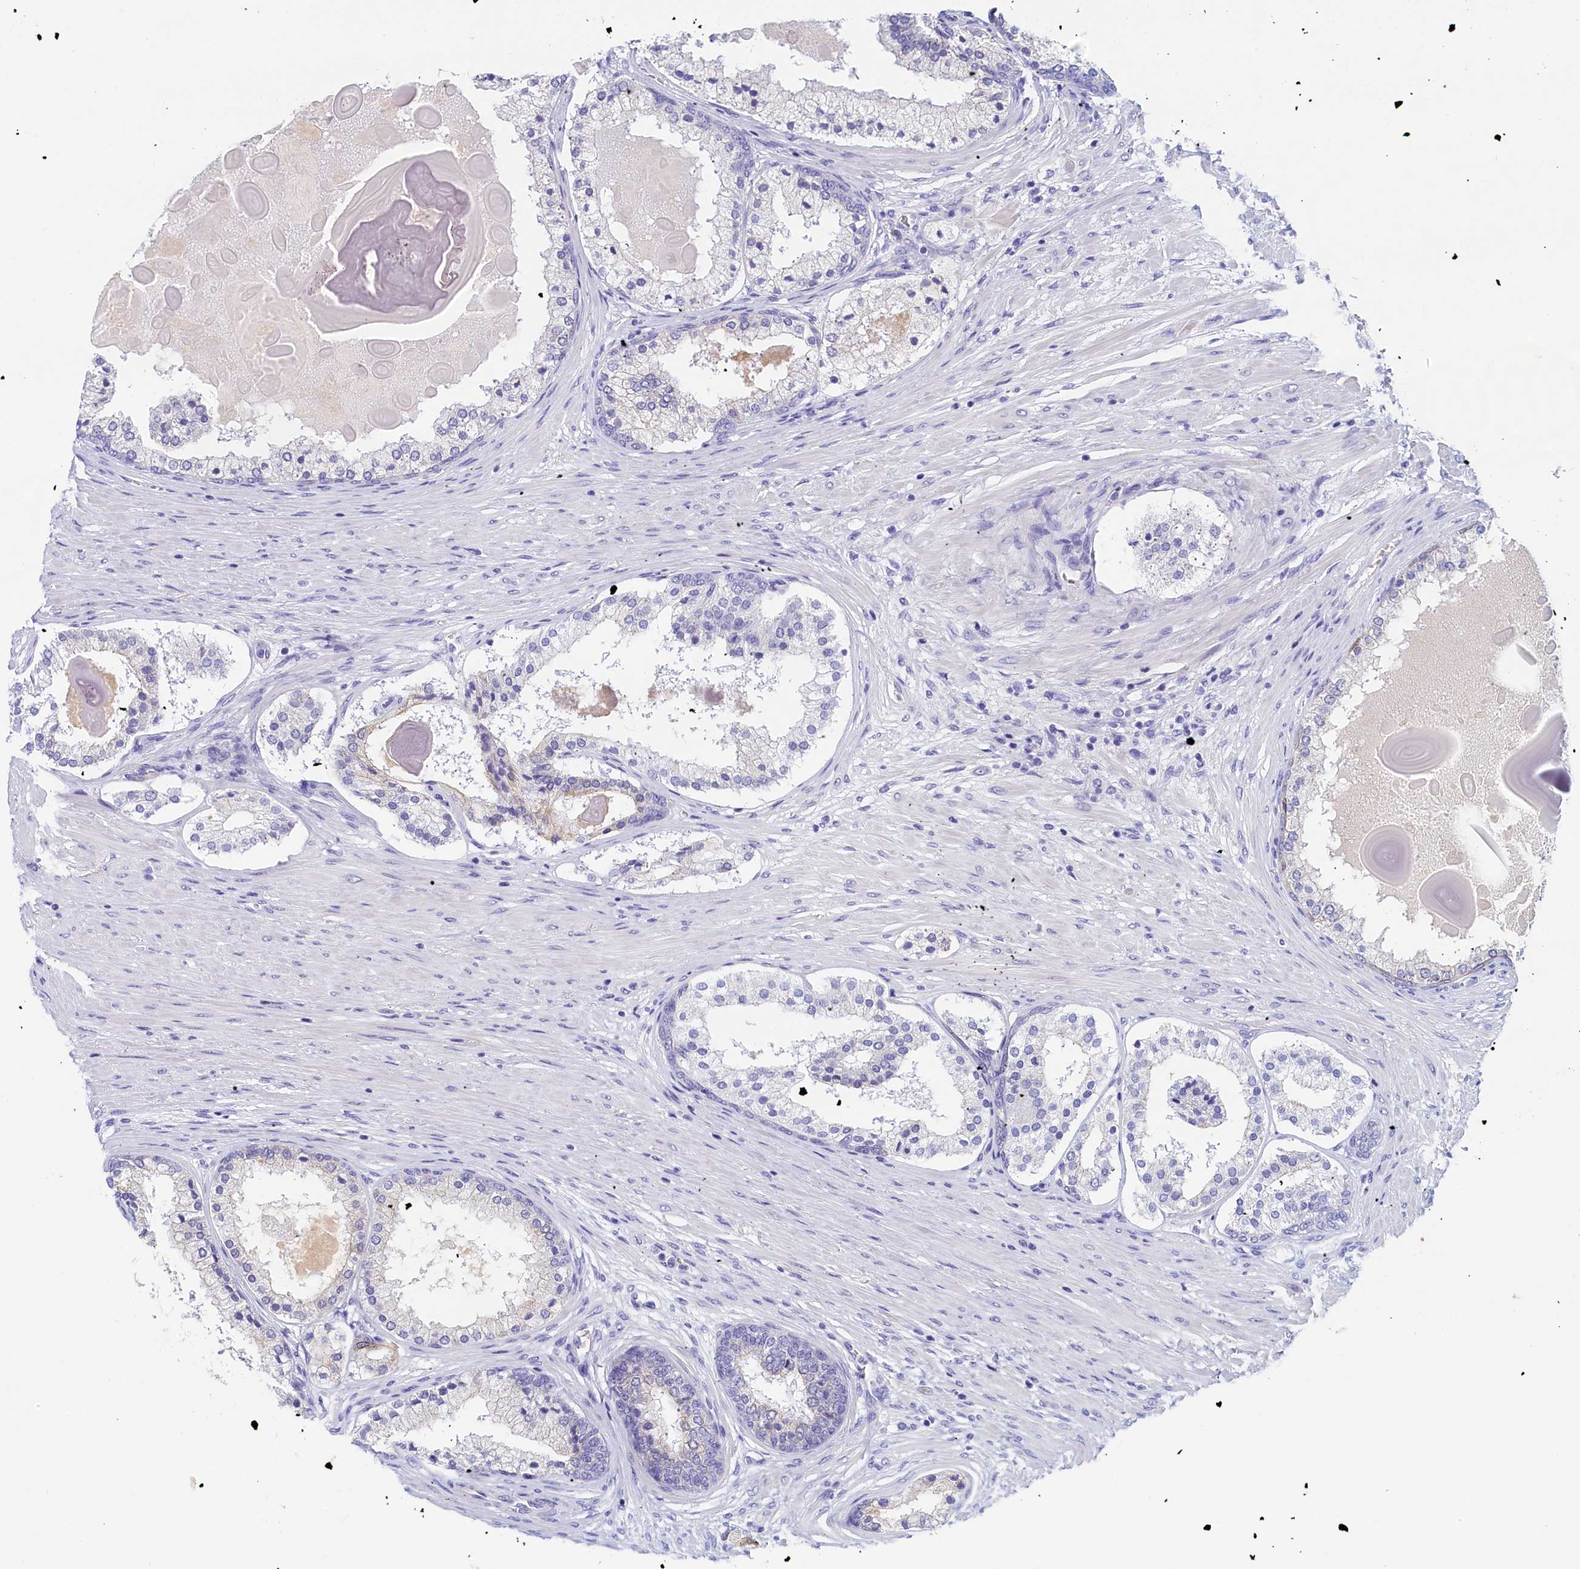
{"staining": {"intensity": "negative", "quantity": "none", "location": "none"}, "tissue": "prostate cancer", "cell_type": "Tumor cells", "image_type": "cancer", "snomed": [{"axis": "morphology", "description": "Adenocarcinoma, Low grade"}, {"axis": "topography", "description": "Prostate"}], "caption": "Prostate cancer was stained to show a protein in brown. There is no significant staining in tumor cells.", "gene": "GUCA1C", "patient": {"sex": "male", "age": 59}}